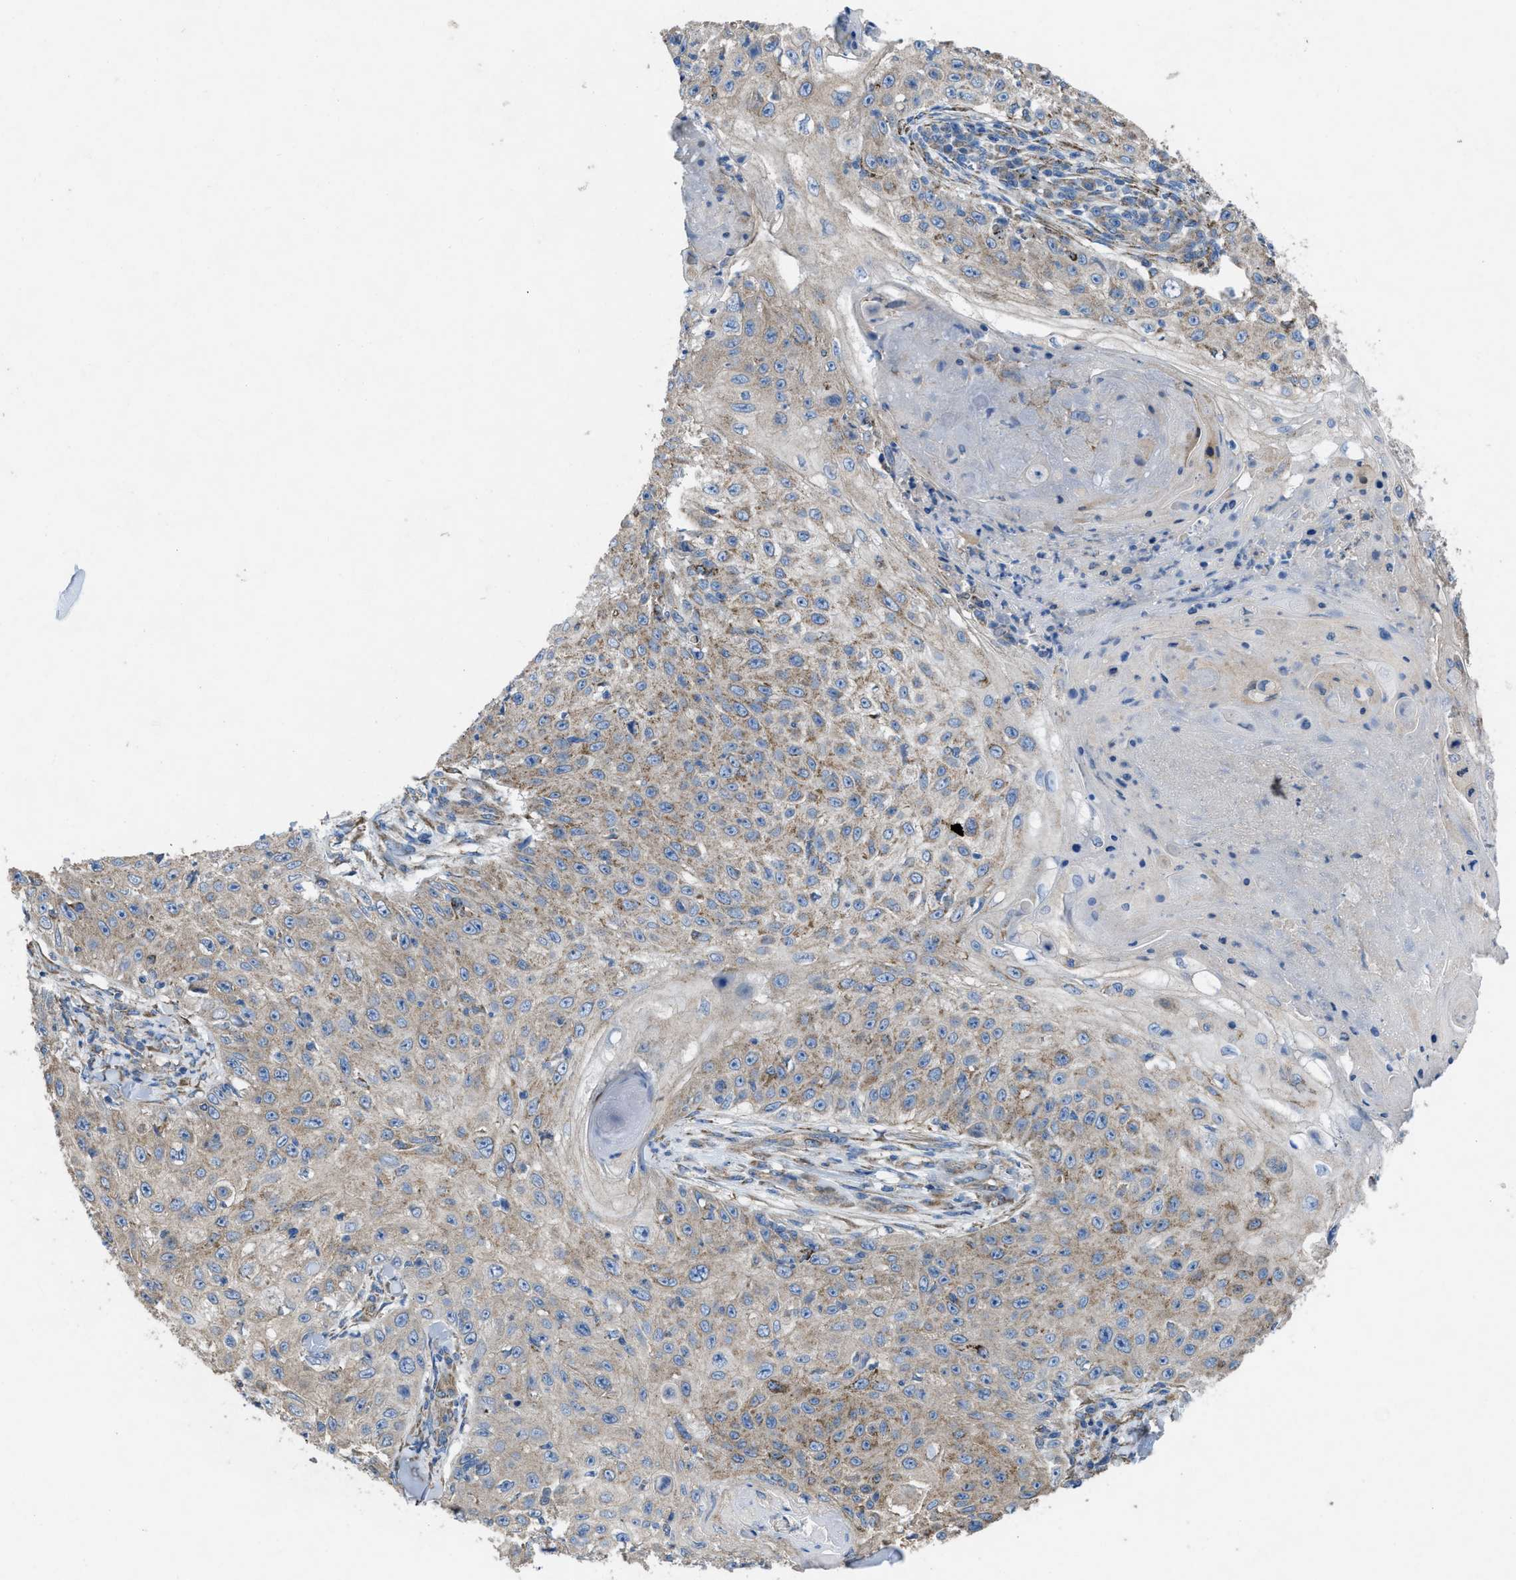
{"staining": {"intensity": "weak", "quantity": ">75%", "location": "cytoplasmic/membranous"}, "tissue": "skin cancer", "cell_type": "Tumor cells", "image_type": "cancer", "snomed": [{"axis": "morphology", "description": "Squamous cell carcinoma, NOS"}, {"axis": "topography", "description": "Skin"}], "caption": "Squamous cell carcinoma (skin) tissue exhibits weak cytoplasmic/membranous staining in approximately >75% of tumor cells, visualized by immunohistochemistry.", "gene": "DOLPP1", "patient": {"sex": "male", "age": 86}}